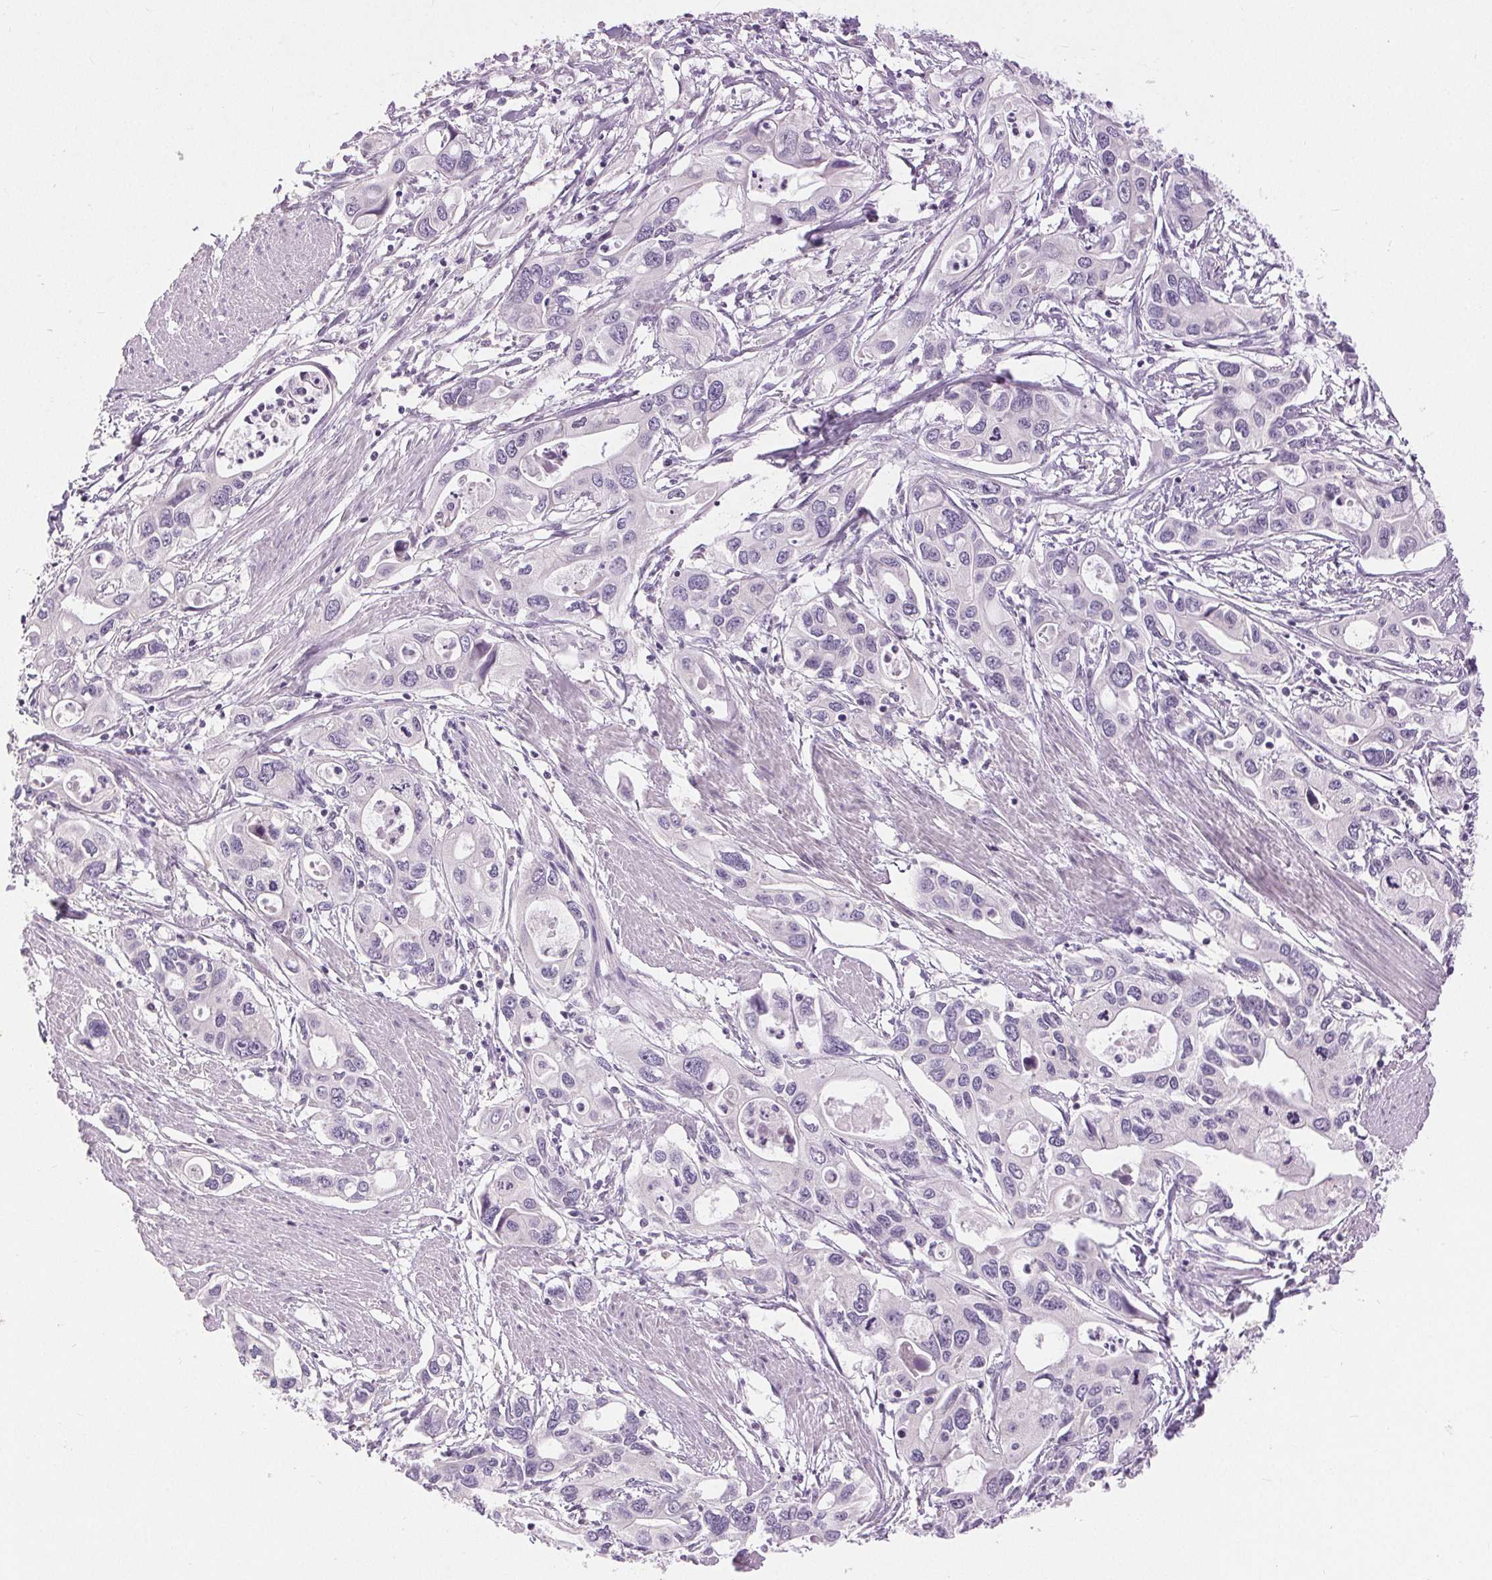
{"staining": {"intensity": "negative", "quantity": "none", "location": "none"}, "tissue": "pancreatic cancer", "cell_type": "Tumor cells", "image_type": "cancer", "snomed": [{"axis": "morphology", "description": "Adenocarcinoma, NOS"}, {"axis": "topography", "description": "Pancreas"}], "caption": "IHC image of neoplastic tissue: human pancreatic cancer (adenocarcinoma) stained with DAB shows no significant protein expression in tumor cells. Nuclei are stained in blue.", "gene": "DSG3", "patient": {"sex": "male", "age": 60}}